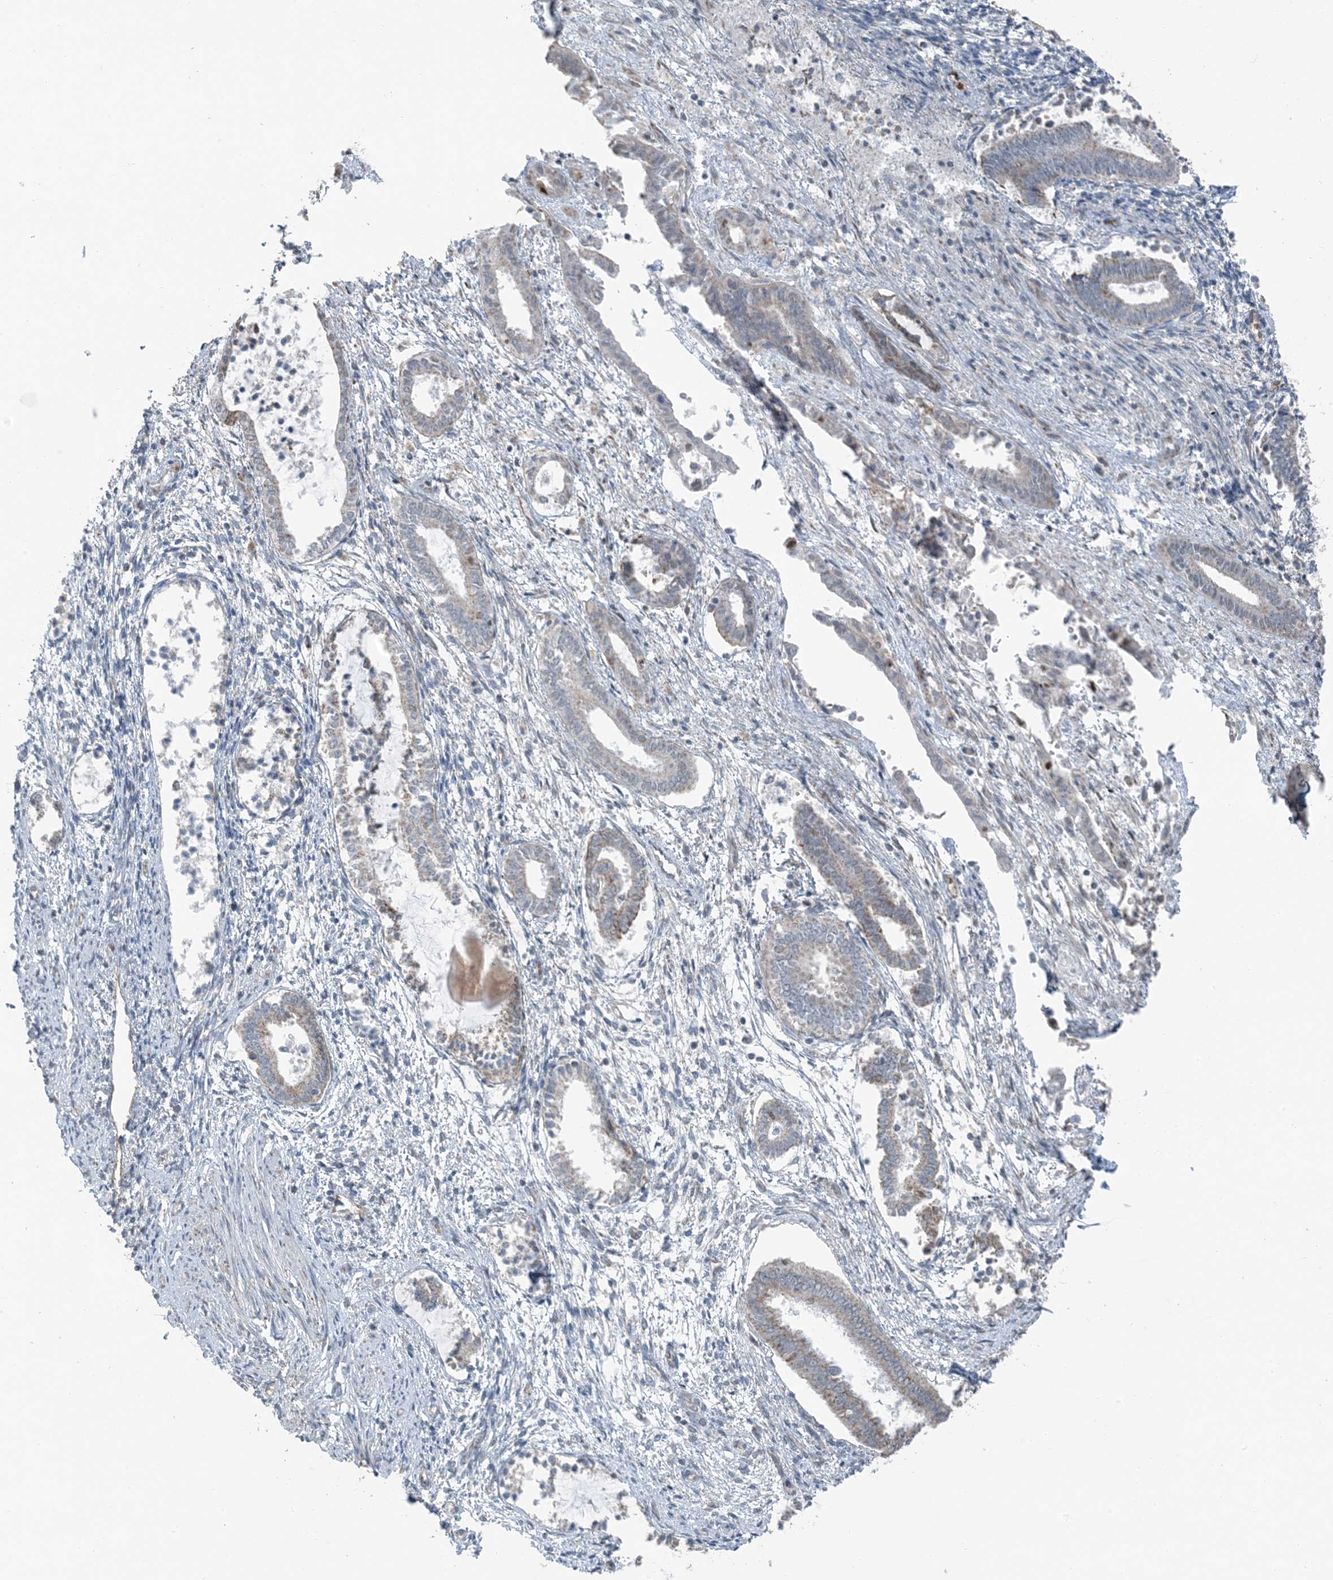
{"staining": {"intensity": "negative", "quantity": "none", "location": "none"}, "tissue": "endometrium", "cell_type": "Cells in endometrial stroma", "image_type": "normal", "snomed": [{"axis": "morphology", "description": "Normal tissue, NOS"}, {"axis": "topography", "description": "Endometrium"}], "caption": "This micrograph is of benign endometrium stained with IHC to label a protein in brown with the nuclei are counter-stained blue. There is no expression in cells in endometrial stroma.", "gene": "PILRB", "patient": {"sex": "female", "age": 56}}